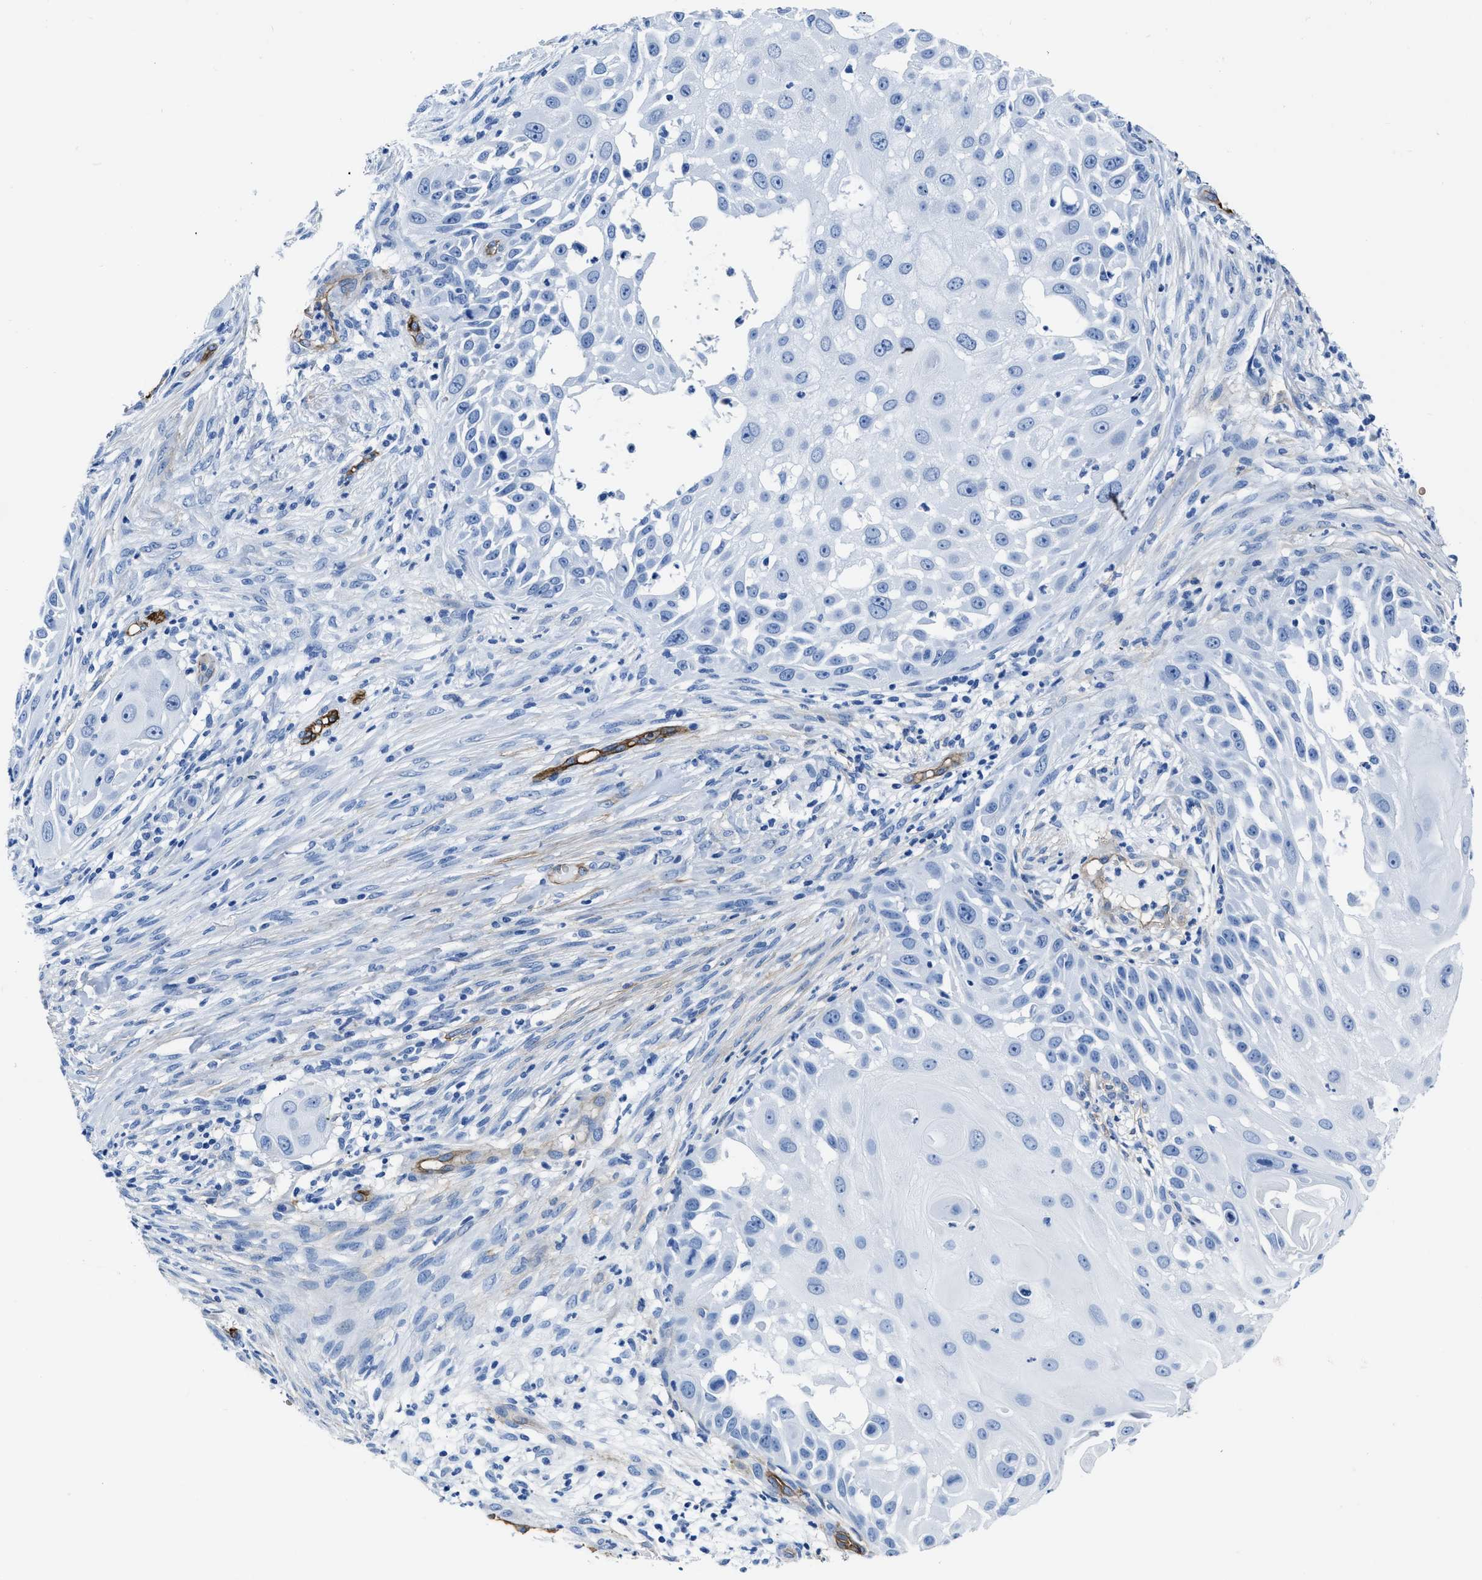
{"staining": {"intensity": "negative", "quantity": "none", "location": "none"}, "tissue": "skin cancer", "cell_type": "Tumor cells", "image_type": "cancer", "snomed": [{"axis": "morphology", "description": "Squamous cell carcinoma, NOS"}, {"axis": "topography", "description": "Skin"}], "caption": "Histopathology image shows no significant protein expression in tumor cells of squamous cell carcinoma (skin).", "gene": "AQP1", "patient": {"sex": "female", "age": 44}}